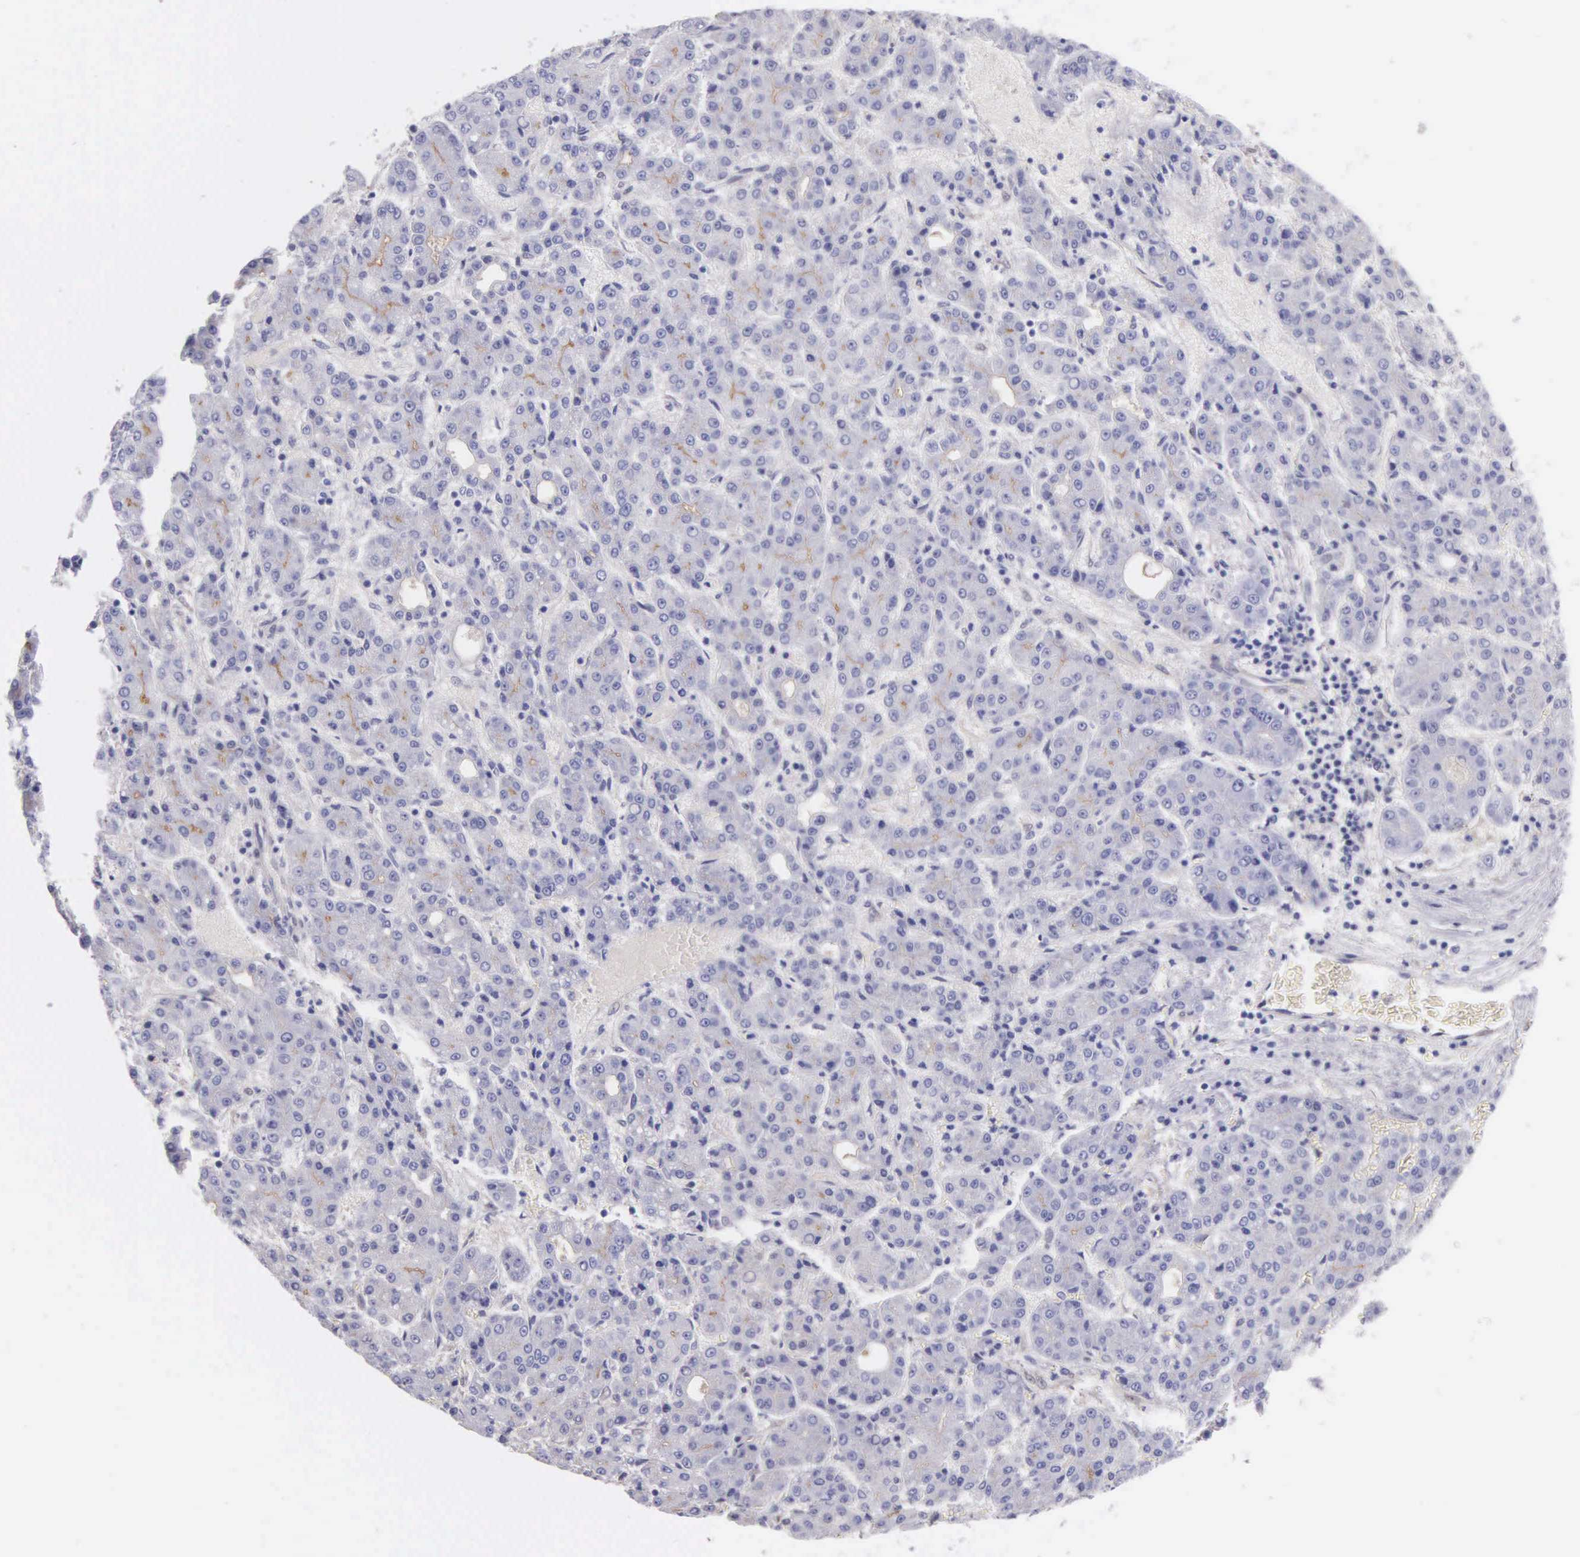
{"staining": {"intensity": "negative", "quantity": "none", "location": "none"}, "tissue": "liver cancer", "cell_type": "Tumor cells", "image_type": "cancer", "snomed": [{"axis": "morphology", "description": "Carcinoma, Hepatocellular, NOS"}, {"axis": "topography", "description": "Liver"}], "caption": "Human liver cancer (hepatocellular carcinoma) stained for a protein using immunohistochemistry reveals no positivity in tumor cells.", "gene": "GSTT2", "patient": {"sex": "male", "age": 69}}